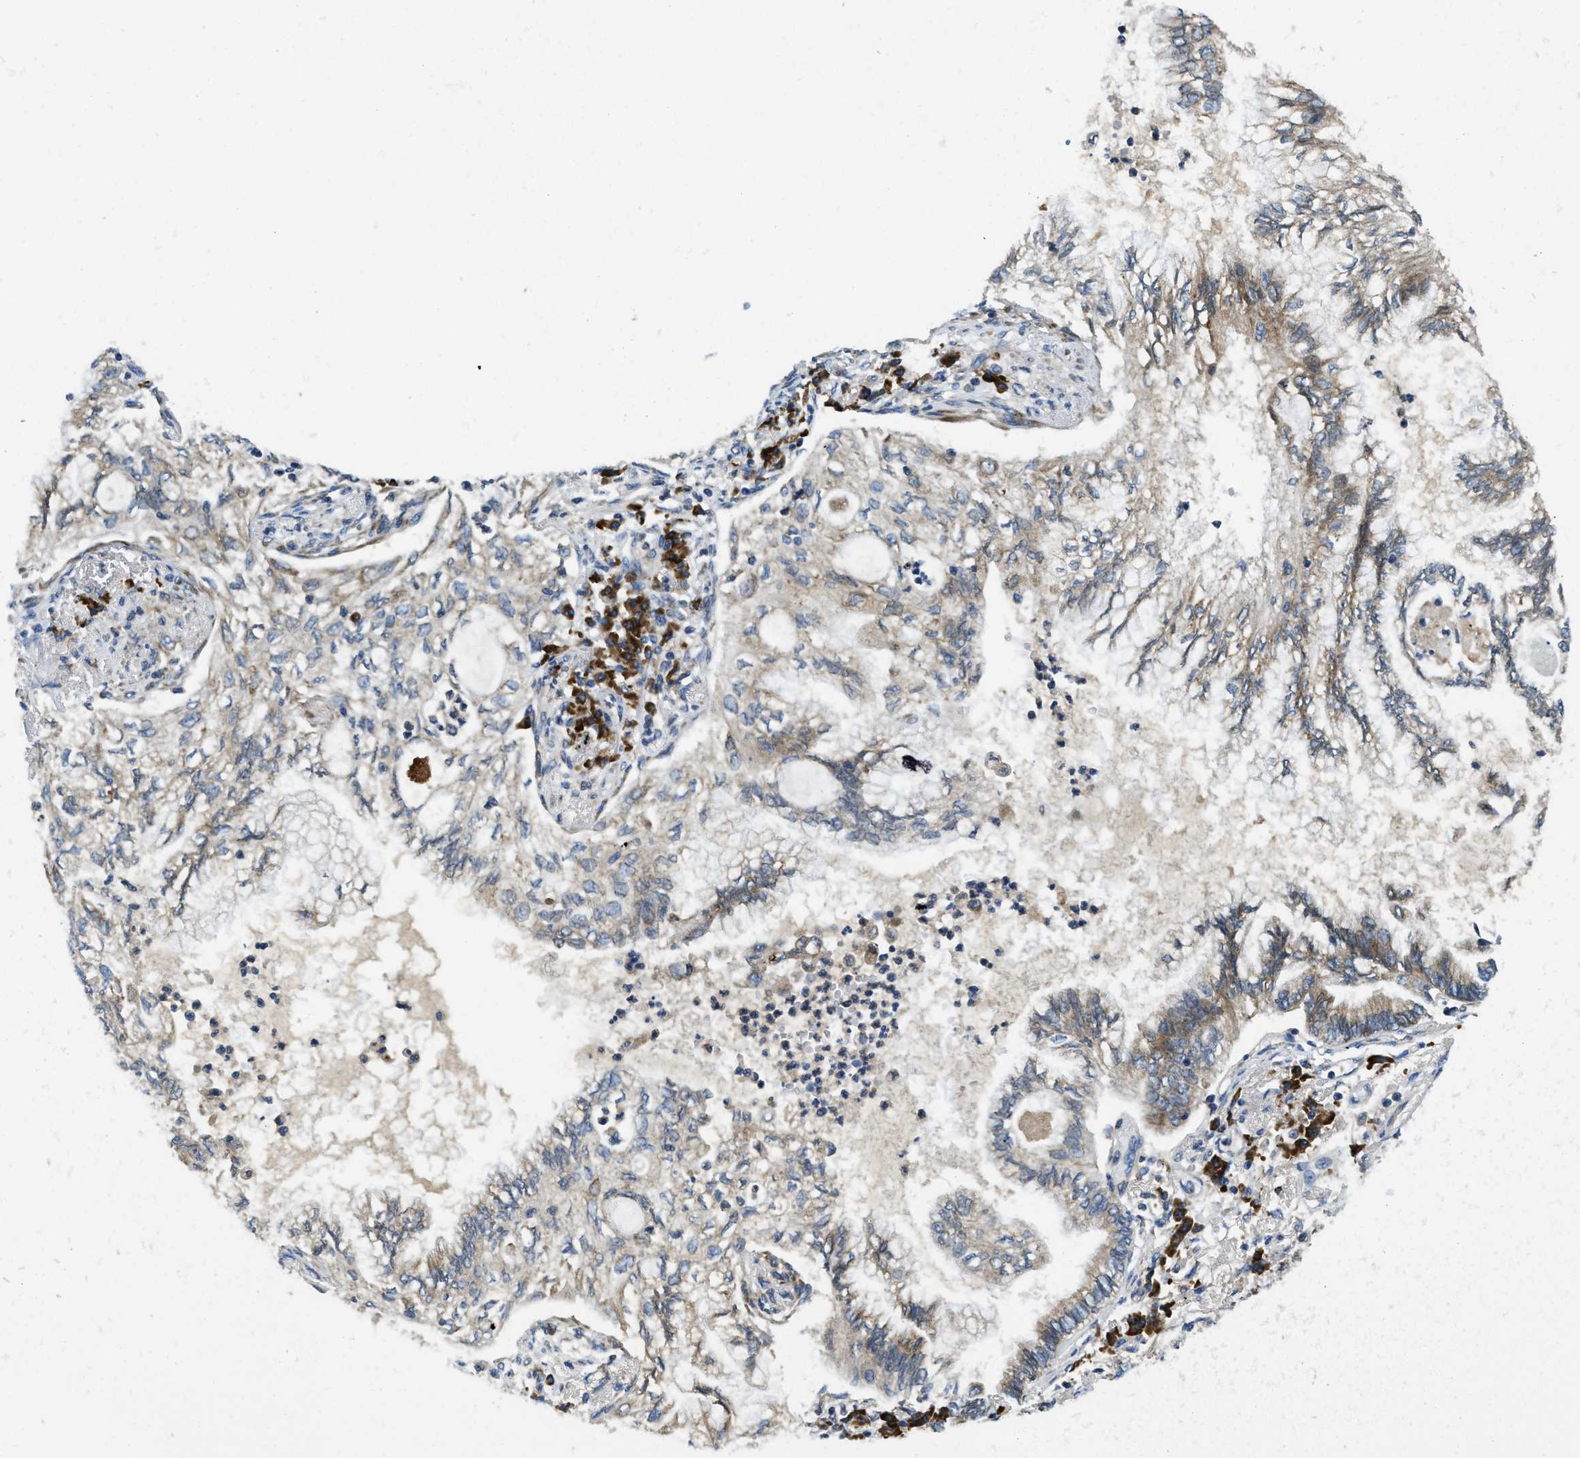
{"staining": {"intensity": "negative", "quantity": "none", "location": "none"}, "tissue": "lung cancer", "cell_type": "Tumor cells", "image_type": "cancer", "snomed": [{"axis": "morphology", "description": "Normal tissue, NOS"}, {"axis": "morphology", "description": "Adenocarcinoma, NOS"}, {"axis": "topography", "description": "Bronchus"}, {"axis": "topography", "description": "Lung"}], "caption": "Tumor cells show no significant protein positivity in lung cancer (adenocarcinoma).", "gene": "SSR1", "patient": {"sex": "female", "age": 70}}